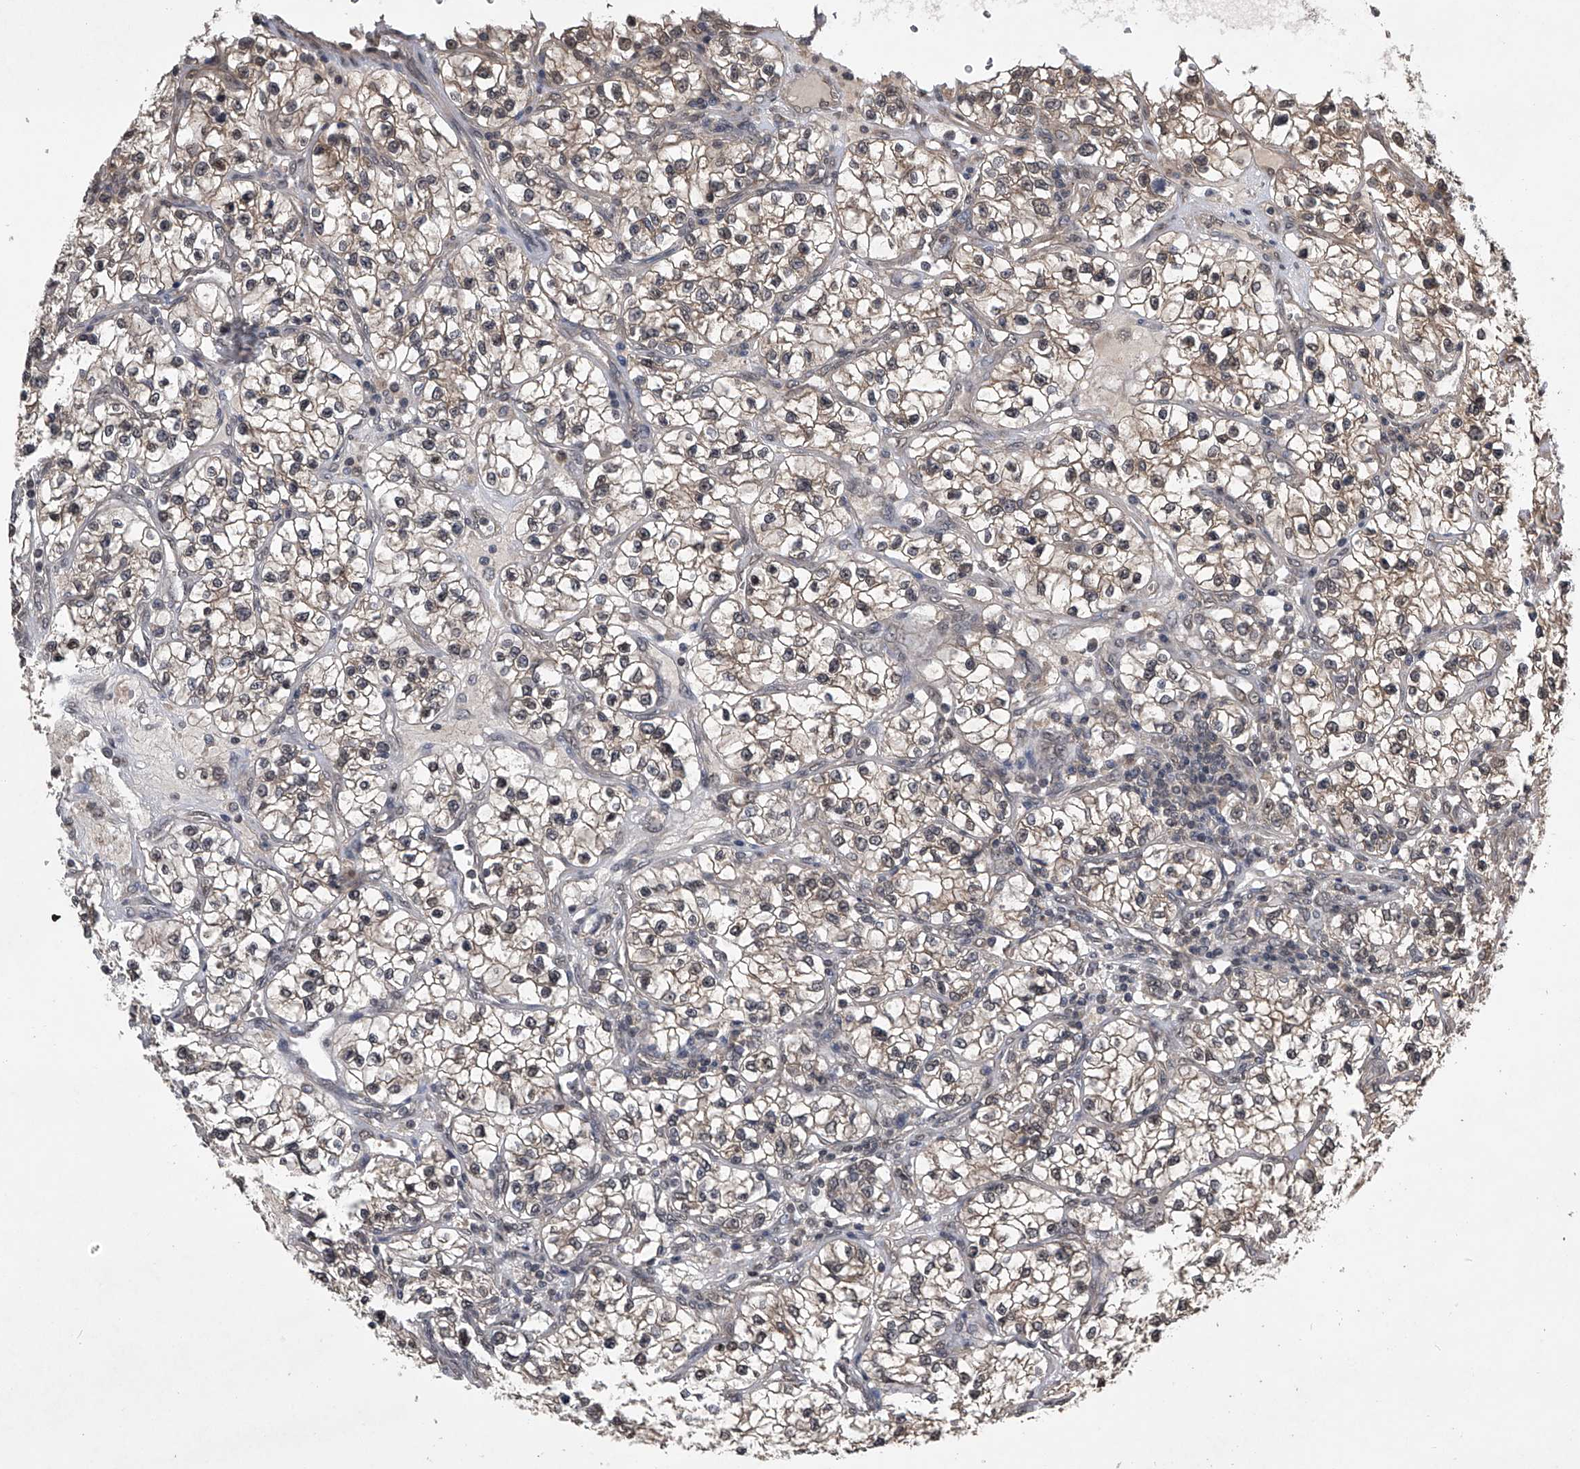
{"staining": {"intensity": "weak", "quantity": "25%-75%", "location": "cytoplasmic/membranous"}, "tissue": "renal cancer", "cell_type": "Tumor cells", "image_type": "cancer", "snomed": [{"axis": "morphology", "description": "Adenocarcinoma, NOS"}, {"axis": "topography", "description": "Kidney"}], "caption": "Immunohistochemical staining of human adenocarcinoma (renal) shows low levels of weak cytoplasmic/membranous positivity in approximately 25%-75% of tumor cells. (DAB (3,3'-diaminobenzidine) IHC with brightfield microscopy, high magnification).", "gene": "TSNAX", "patient": {"sex": "female", "age": 57}}